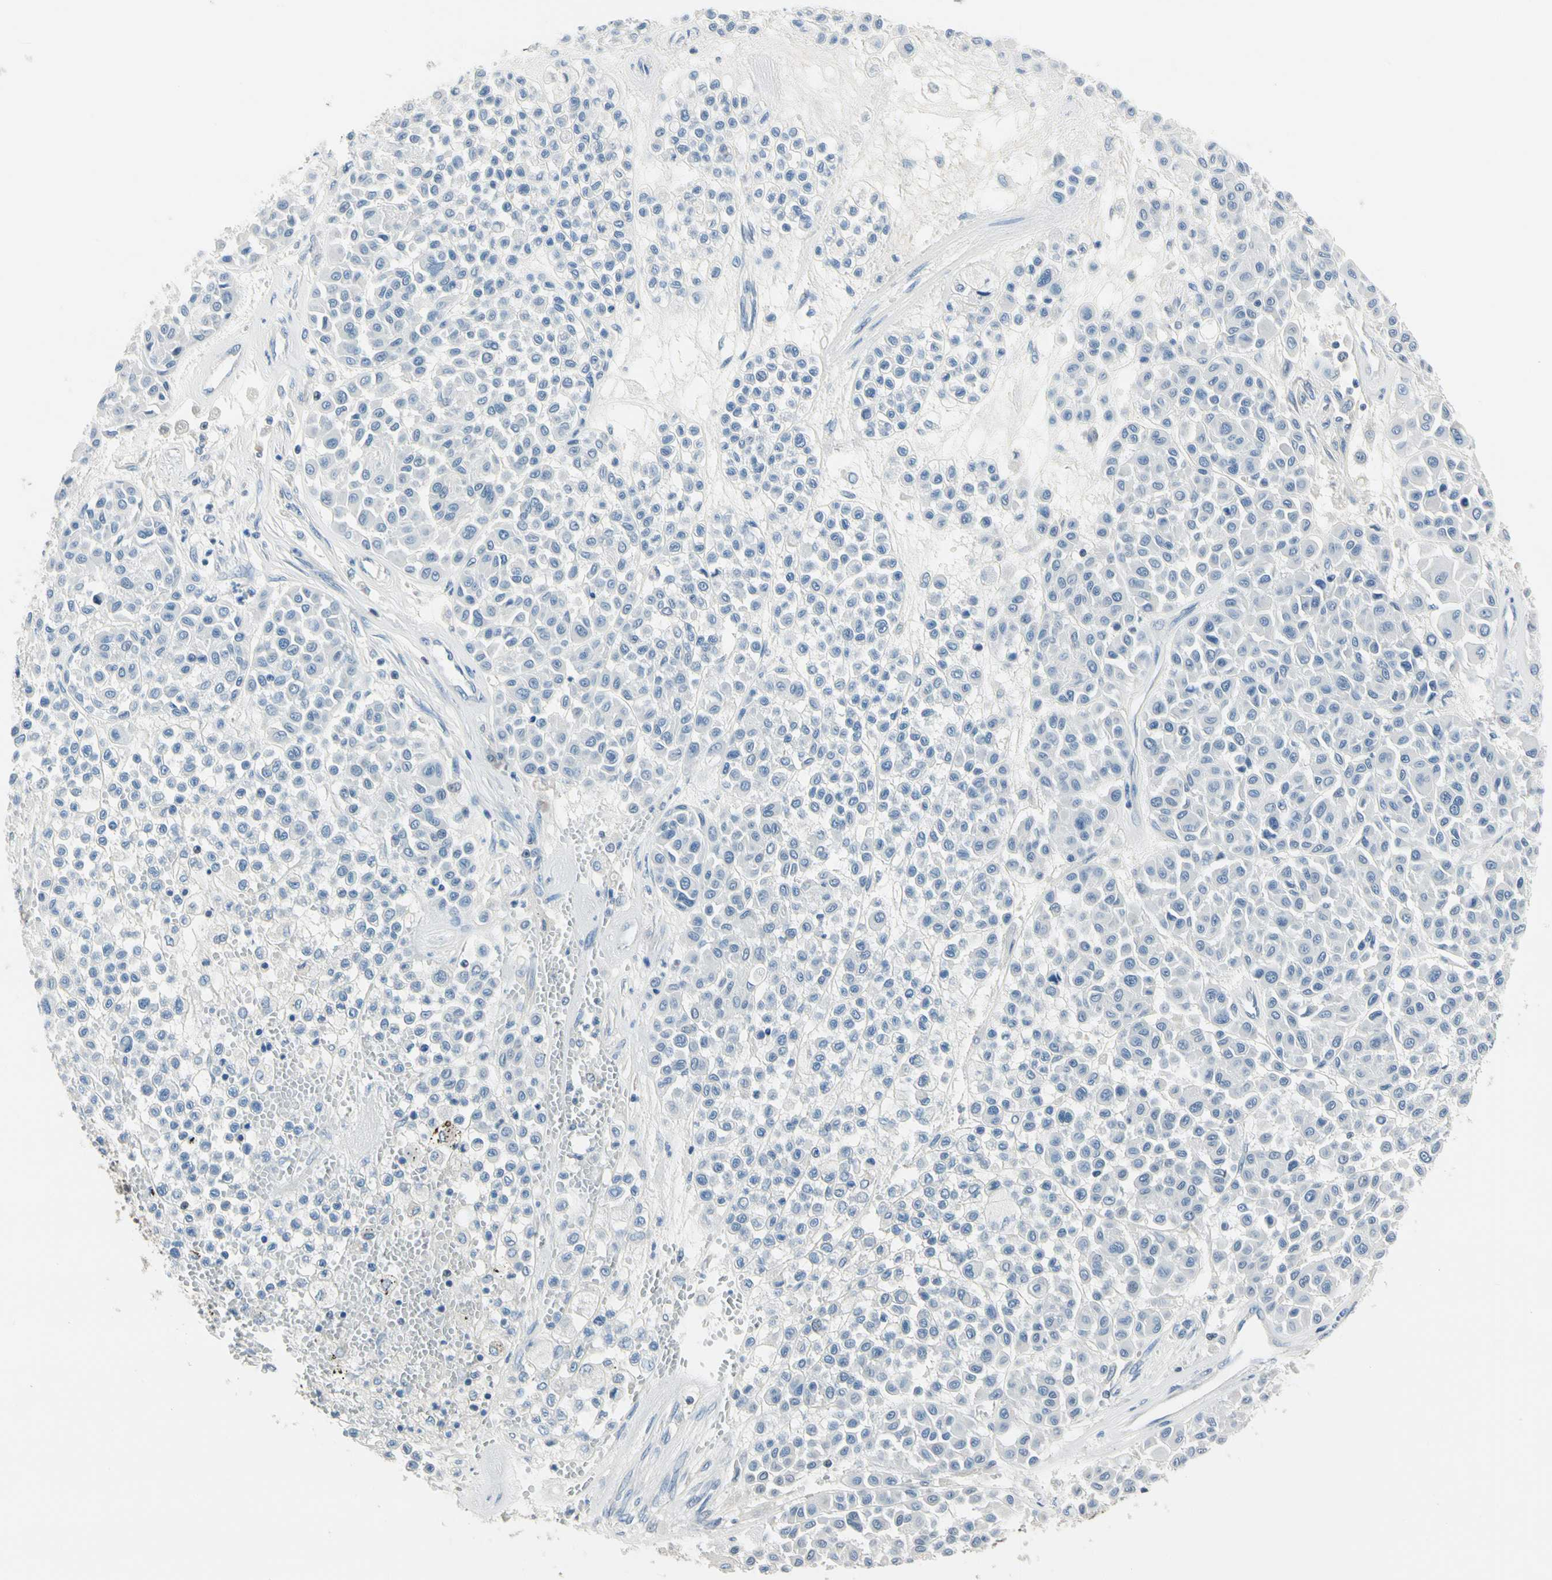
{"staining": {"intensity": "negative", "quantity": "none", "location": "none"}, "tissue": "melanoma", "cell_type": "Tumor cells", "image_type": "cancer", "snomed": [{"axis": "morphology", "description": "Malignant melanoma, Metastatic site"}, {"axis": "topography", "description": "Soft tissue"}], "caption": "Immunohistochemistry image of melanoma stained for a protein (brown), which reveals no staining in tumor cells.", "gene": "NFATC2", "patient": {"sex": "male", "age": 41}}